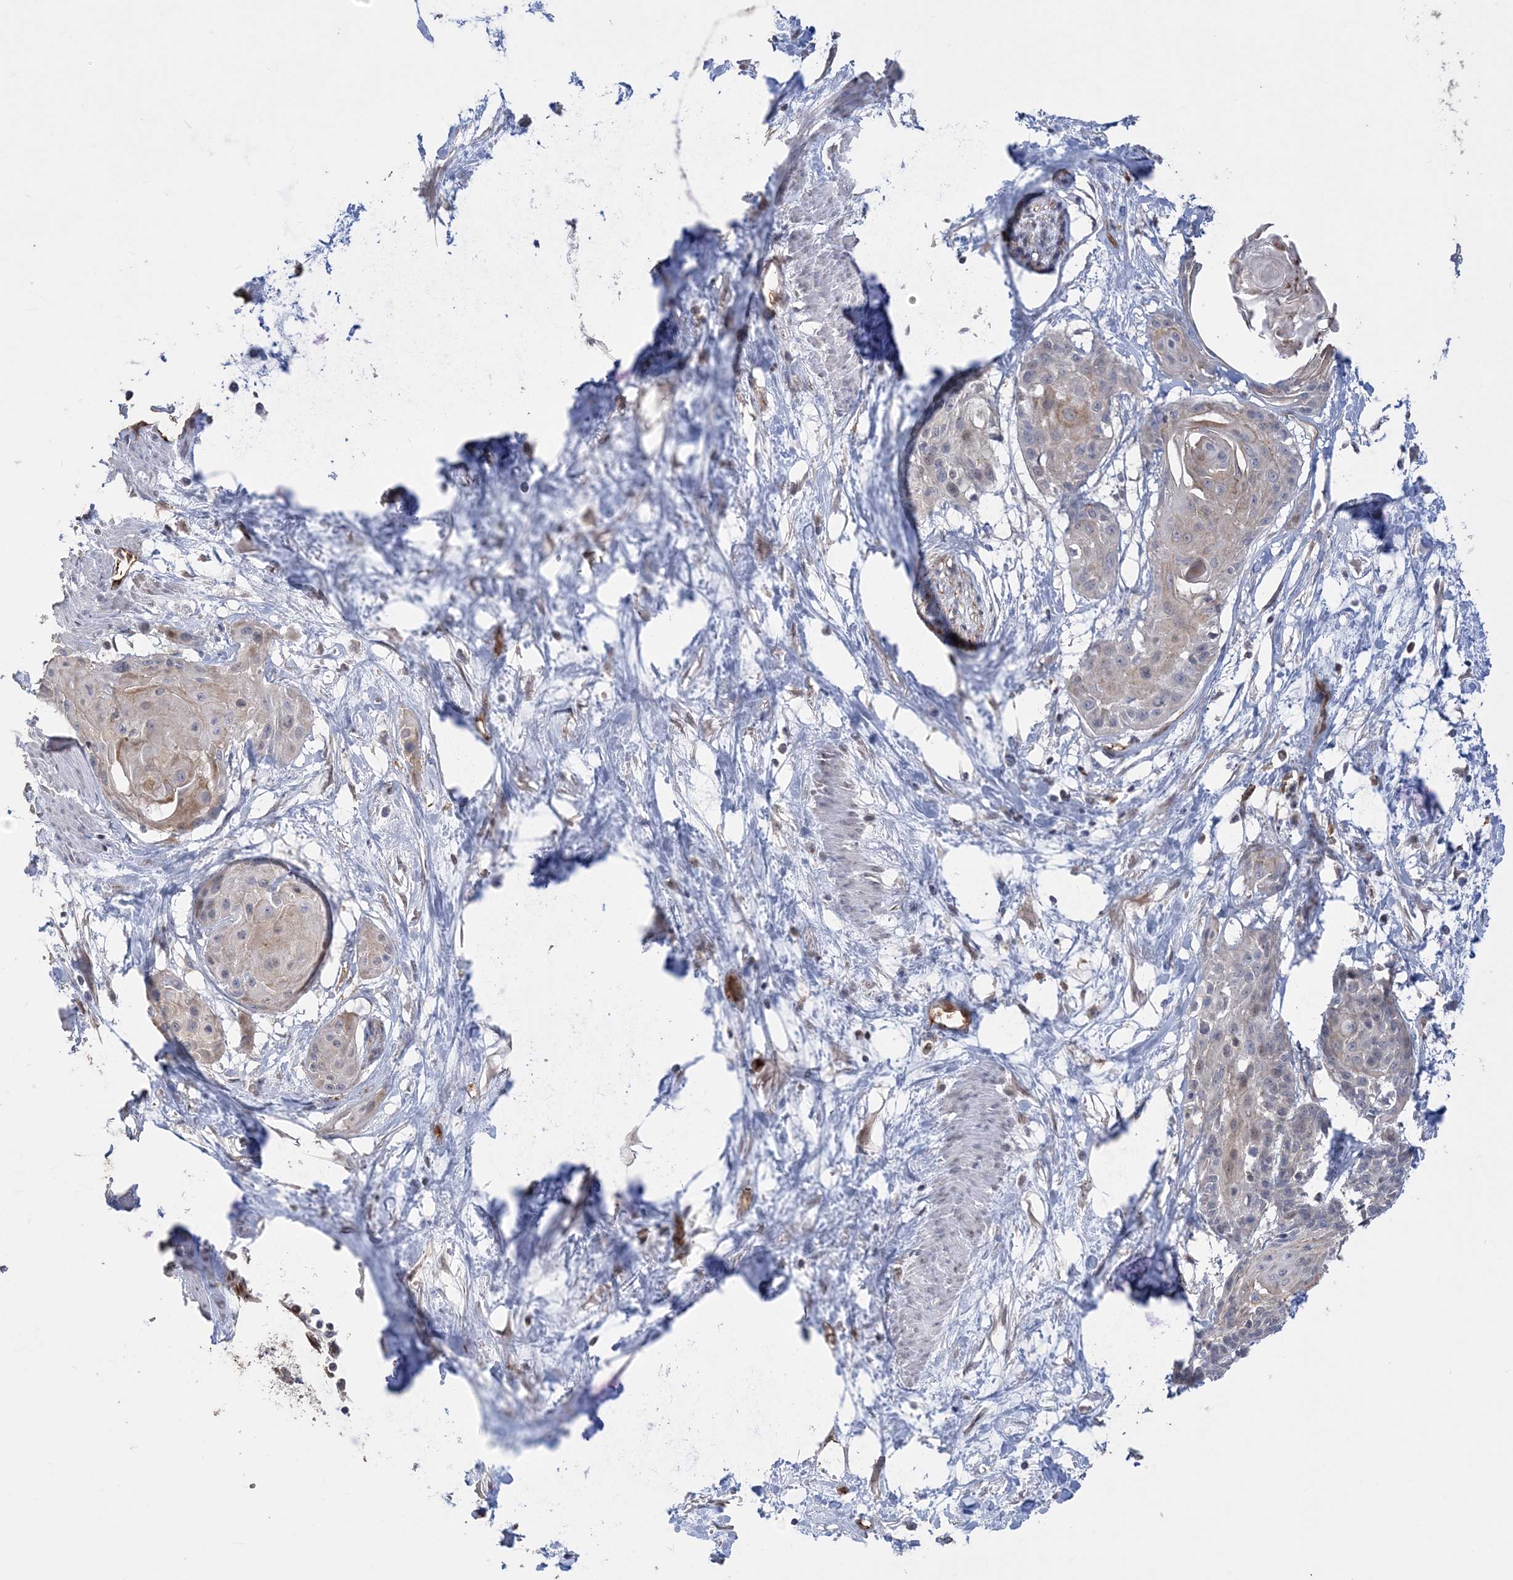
{"staining": {"intensity": "weak", "quantity": "<25%", "location": "cytoplasmic/membranous"}, "tissue": "cervical cancer", "cell_type": "Tumor cells", "image_type": "cancer", "snomed": [{"axis": "morphology", "description": "Squamous cell carcinoma, NOS"}, {"axis": "topography", "description": "Cervix"}], "caption": "High magnification brightfield microscopy of cervical cancer (squamous cell carcinoma) stained with DAB (3,3'-diaminobenzidine) (brown) and counterstained with hematoxylin (blue): tumor cells show no significant expression.", "gene": "FARSB", "patient": {"sex": "female", "age": 57}}